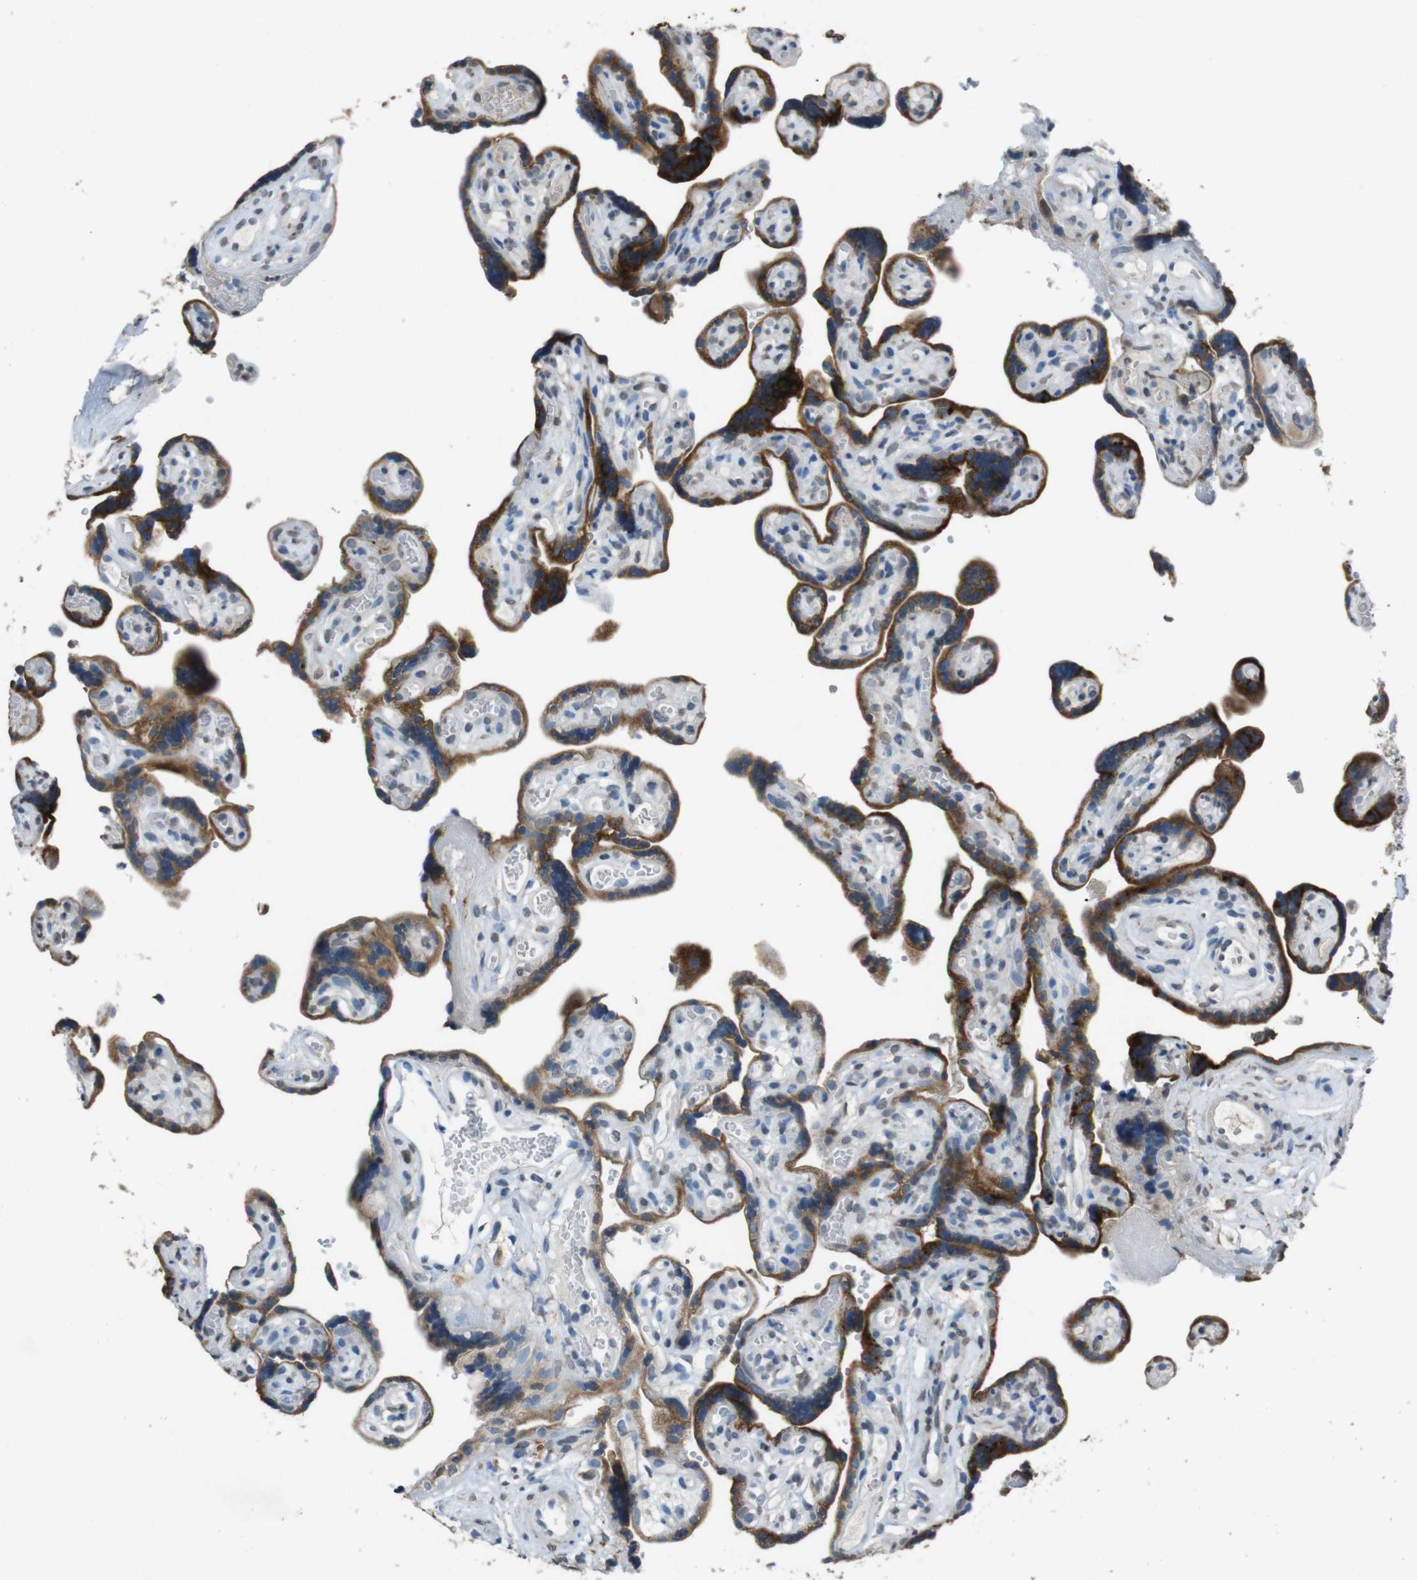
{"staining": {"intensity": "moderate", "quantity": ">75%", "location": "cytoplasmic/membranous"}, "tissue": "placenta", "cell_type": "Trophoblastic cells", "image_type": "normal", "snomed": [{"axis": "morphology", "description": "Normal tissue, NOS"}, {"axis": "topography", "description": "Placenta"}], "caption": "Human placenta stained for a protein (brown) exhibits moderate cytoplasmic/membranous positive staining in about >75% of trophoblastic cells.", "gene": "STBD1", "patient": {"sex": "female", "age": 30}}